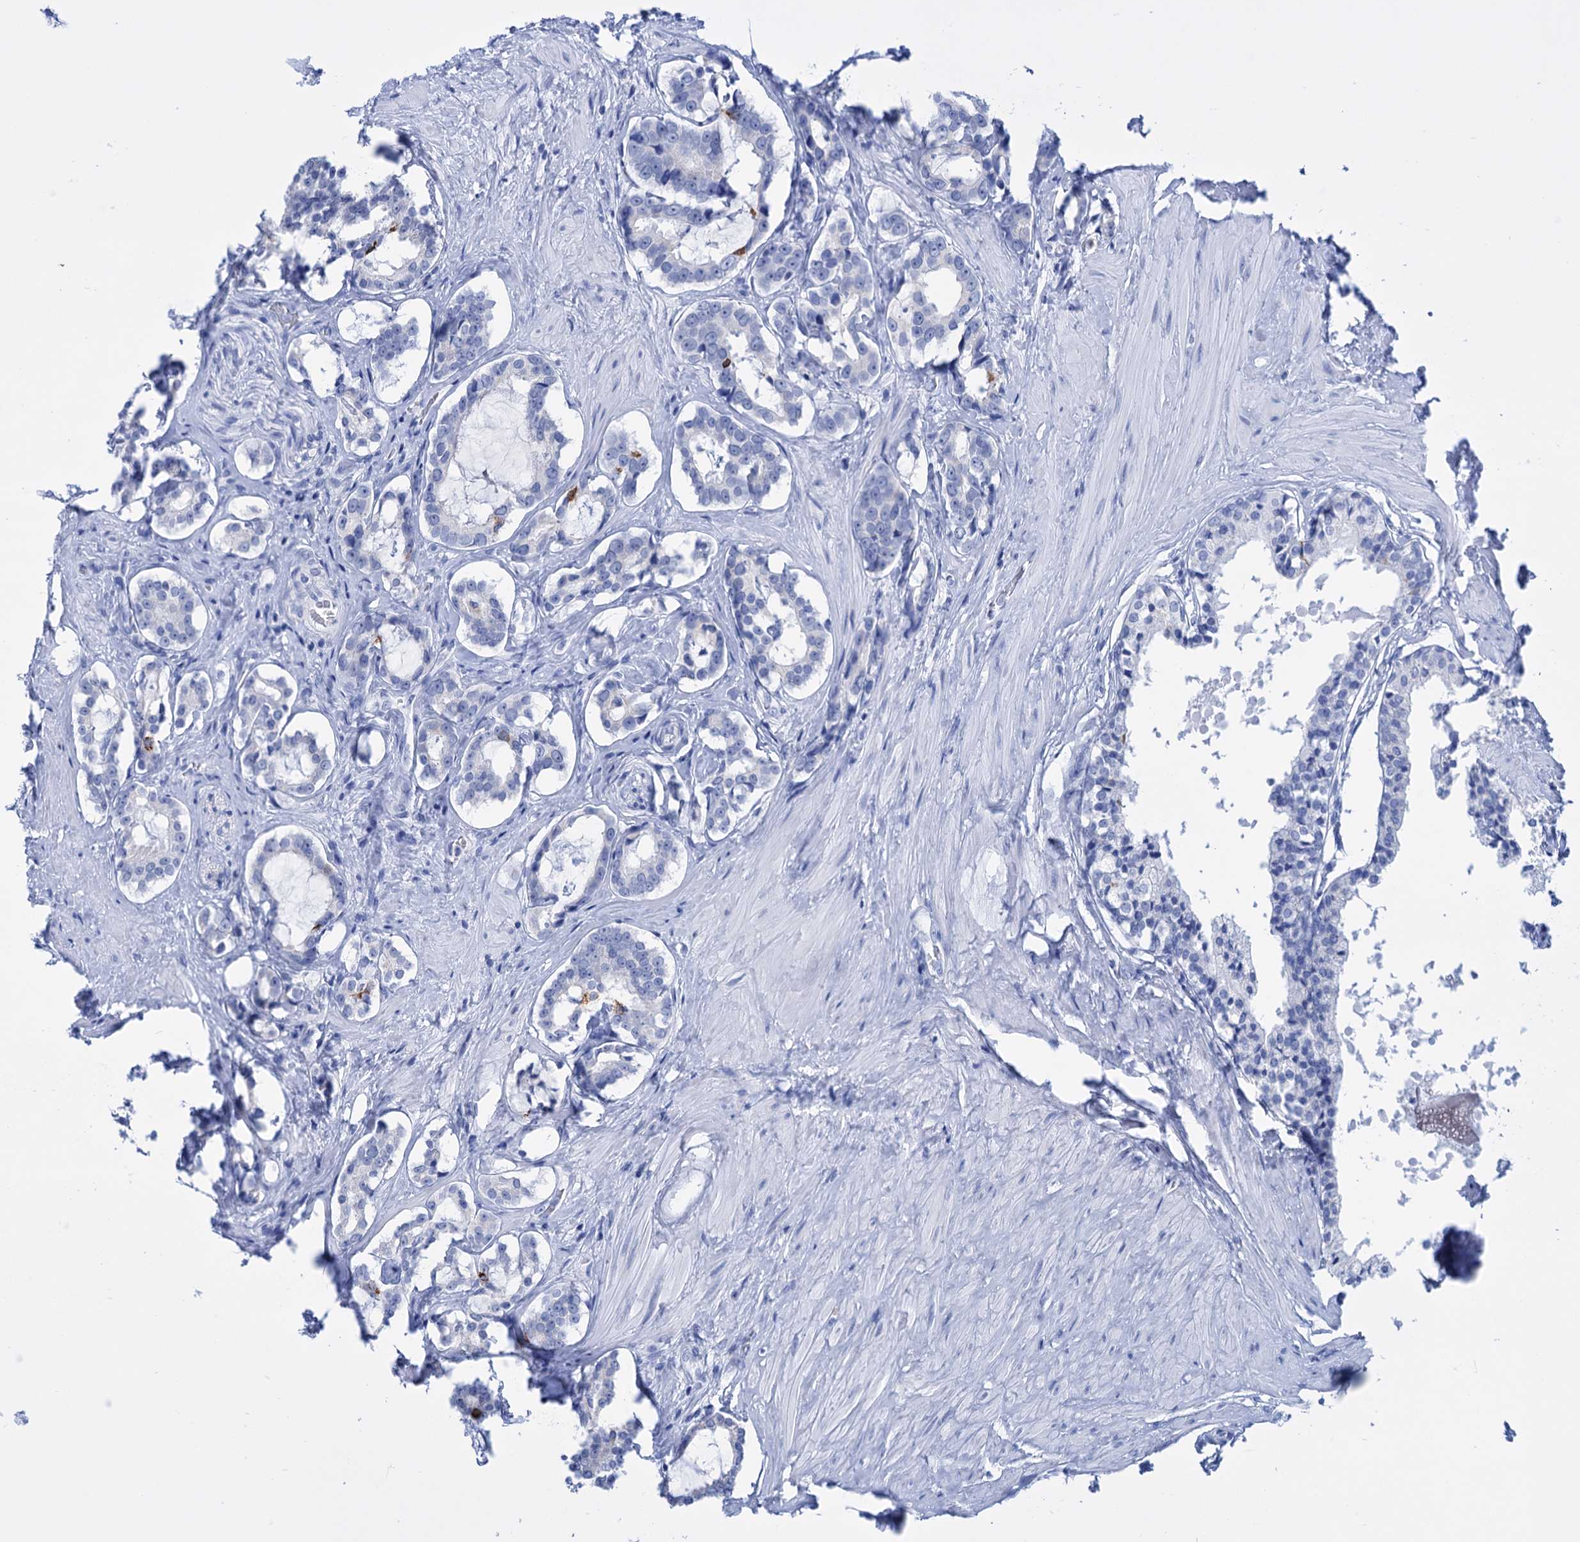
{"staining": {"intensity": "negative", "quantity": "none", "location": "none"}, "tissue": "prostate cancer", "cell_type": "Tumor cells", "image_type": "cancer", "snomed": [{"axis": "morphology", "description": "Adenocarcinoma, High grade"}, {"axis": "topography", "description": "Prostate"}], "caption": "The immunohistochemistry (IHC) image has no significant expression in tumor cells of prostate cancer tissue.", "gene": "FBXW12", "patient": {"sex": "male", "age": 58}}